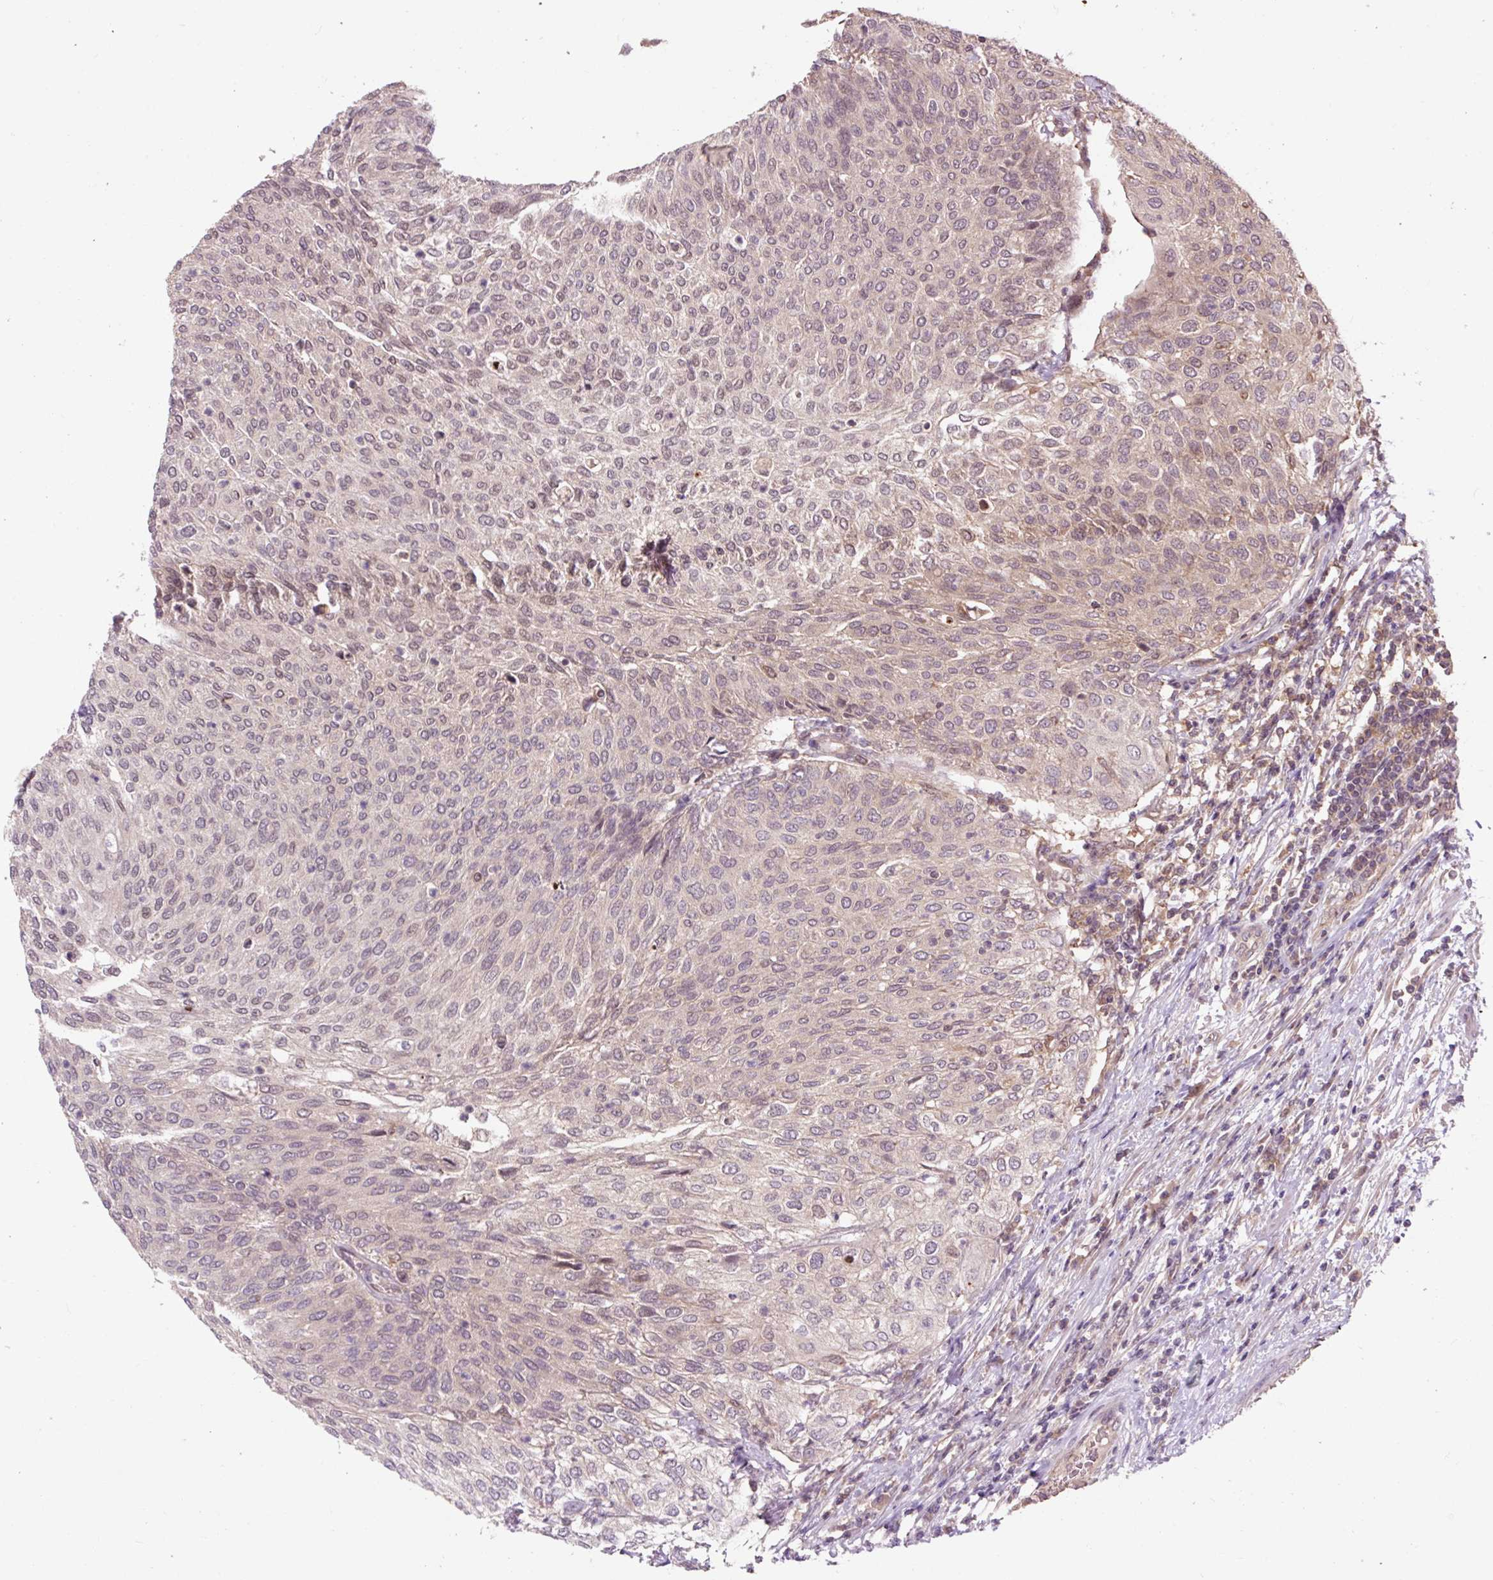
{"staining": {"intensity": "weak", "quantity": "<25%", "location": "cytoplasmic/membranous"}, "tissue": "urothelial cancer", "cell_type": "Tumor cells", "image_type": "cancer", "snomed": [{"axis": "morphology", "description": "Urothelial carcinoma, Low grade"}, {"axis": "topography", "description": "Urinary bladder"}], "caption": "DAB (3,3'-diaminobenzidine) immunohistochemical staining of urothelial carcinoma (low-grade) shows no significant positivity in tumor cells.", "gene": "MMS19", "patient": {"sex": "female", "age": 79}}